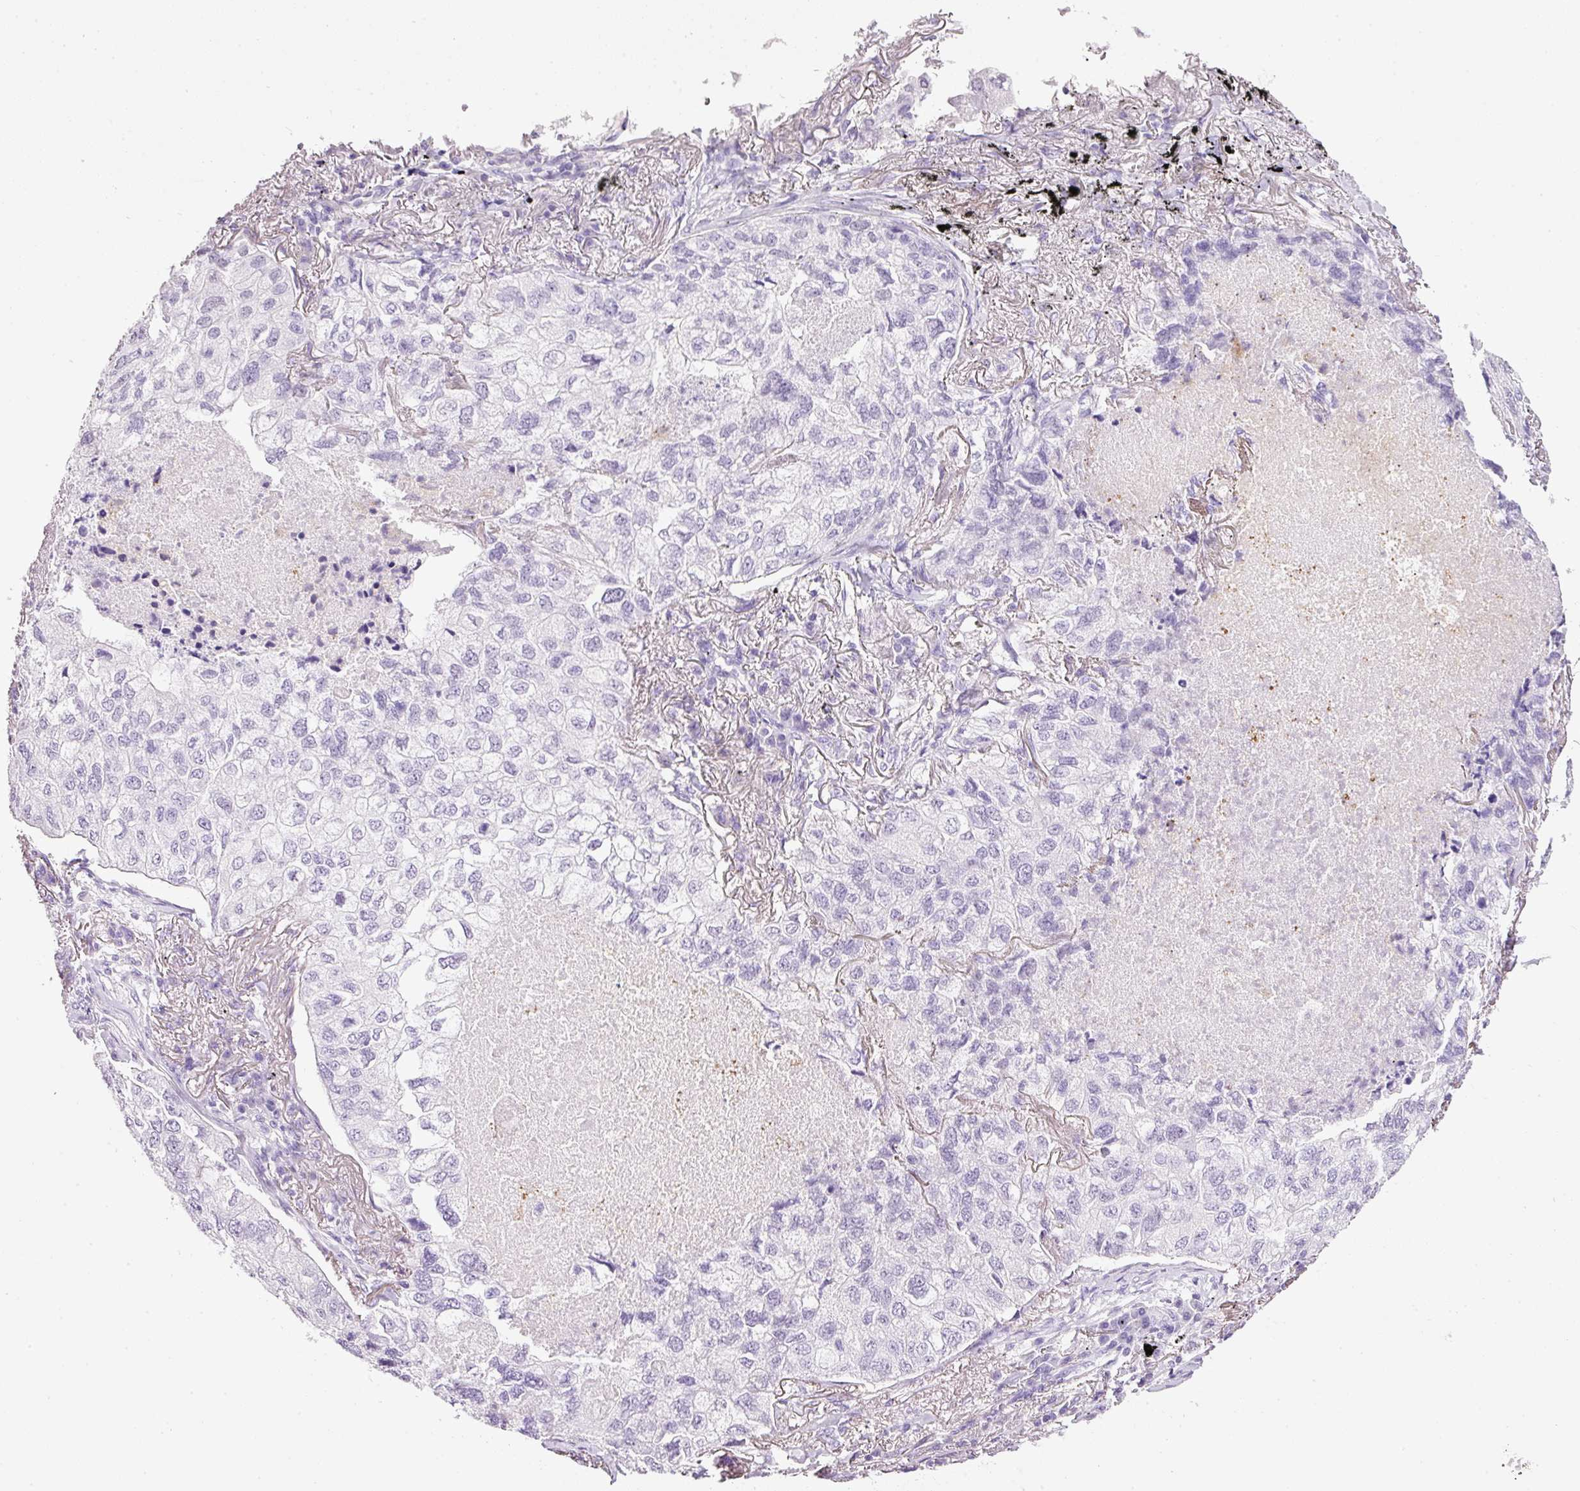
{"staining": {"intensity": "negative", "quantity": "none", "location": "none"}, "tissue": "lung cancer", "cell_type": "Tumor cells", "image_type": "cancer", "snomed": [{"axis": "morphology", "description": "Adenocarcinoma, NOS"}, {"axis": "topography", "description": "Lung"}], "caption": "A high-resolution histopathology image shows immunohistochemistry staining of lung adenocarcinoma, which displays no significant staining in tumor cells.", "gene": "BSND", "patient": {"sex": "male", "age": 65}}